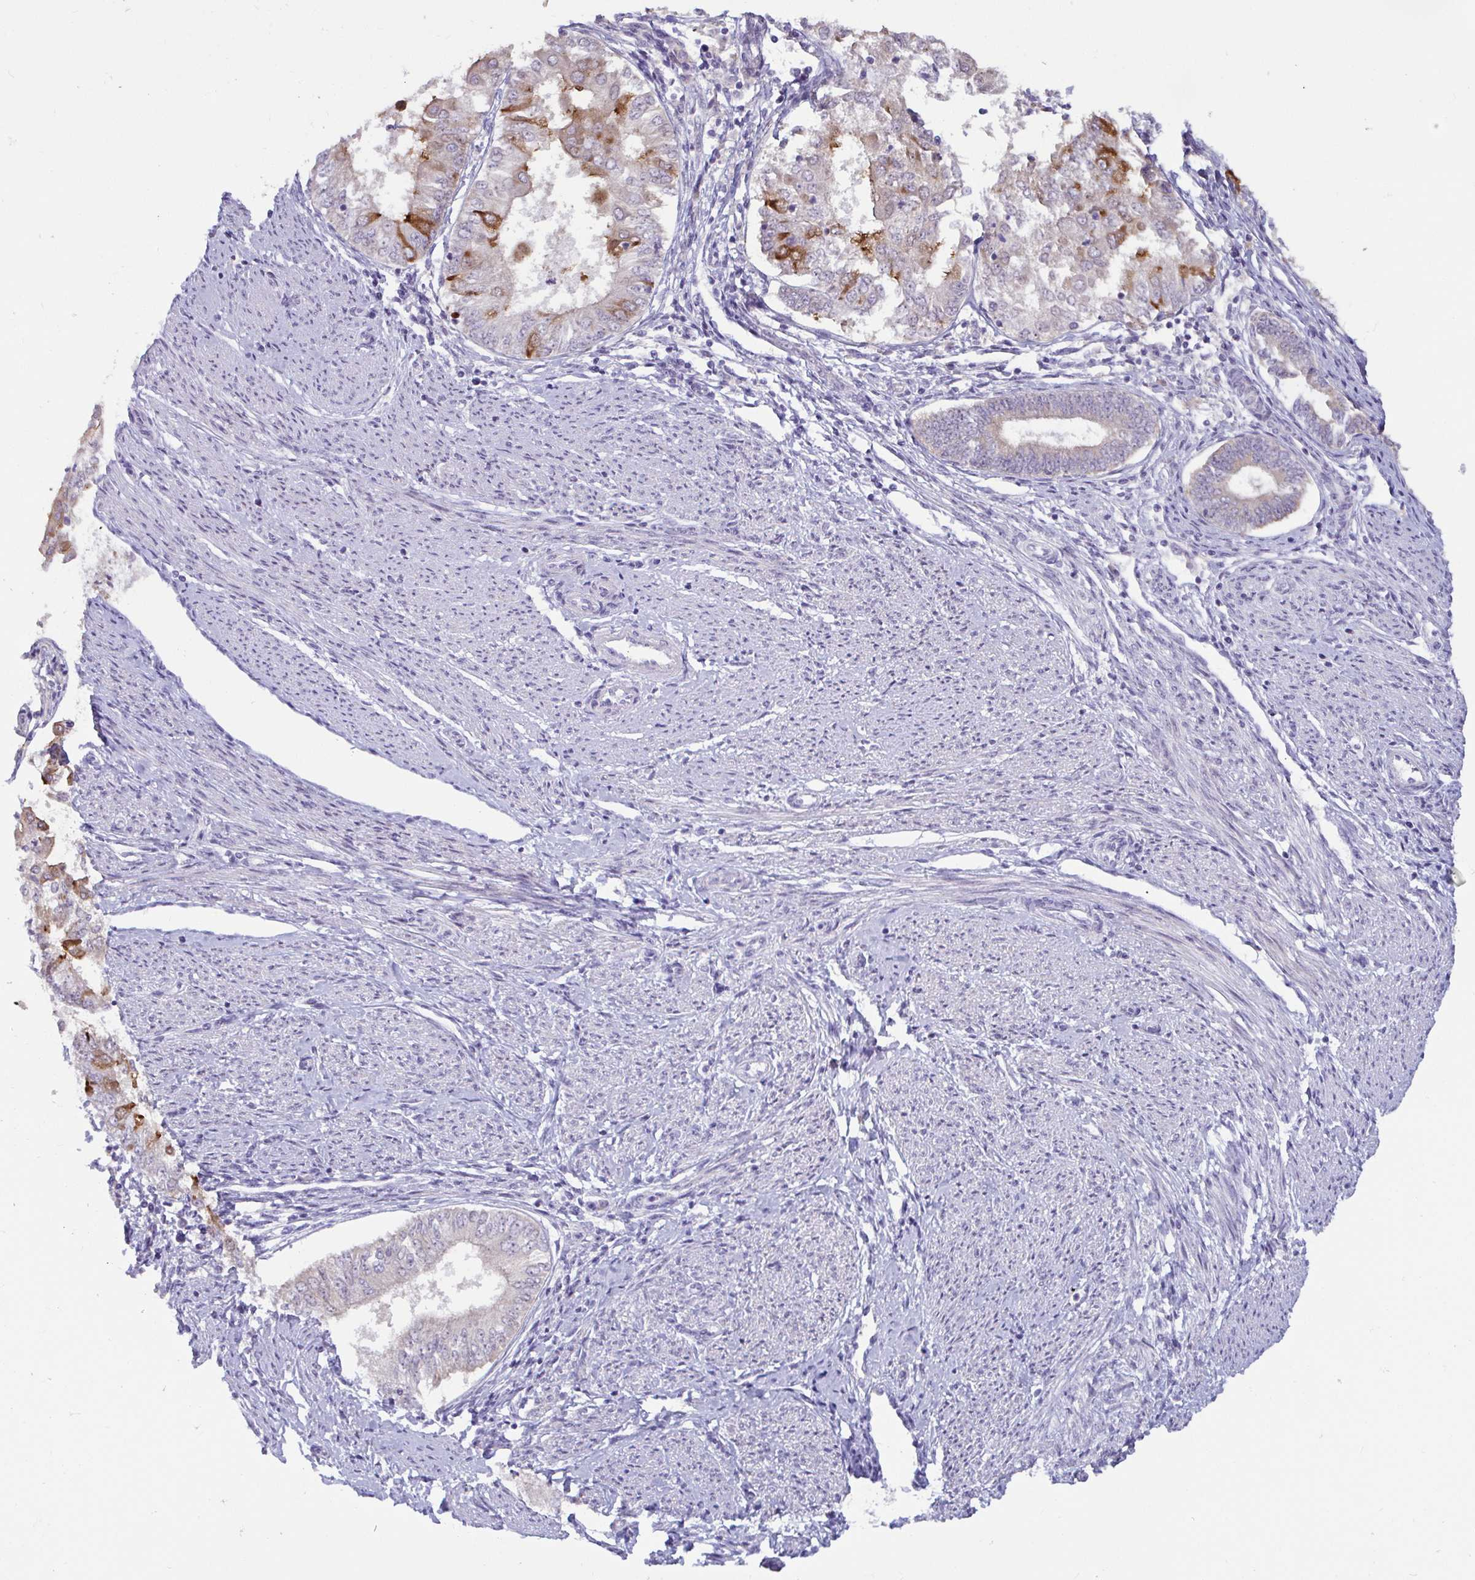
{"staining": {"intensity": "moderate", "quantity": "<25%", "location": "cytoplasmic/membranous"}, "tissue": "endometrial cancer", "cell_type": "Tumor cells", "image_type": "cancer", "snomed": [{"axis": "morphology", "description": "Adenocarcinoma, NOS"}, {"axis": "topography", "description": "Endometrium"}], "caption": "High-magnification brightfield microscopy of endometrial adenocarcinoma stained with DAB (brown) and counterstained with hematoxylin (blue). tumor cells exhibit moderate cytoplasmic/membranous expression is identified in about<25% of cells. The staining was performed using DAB to visualize the protein expression in brown, while the nuclei were stained in blue with hematoxylin (Magnification: 20x).", "gene": "GSTM1", "patient": {"sex": "female", "age": 68}}